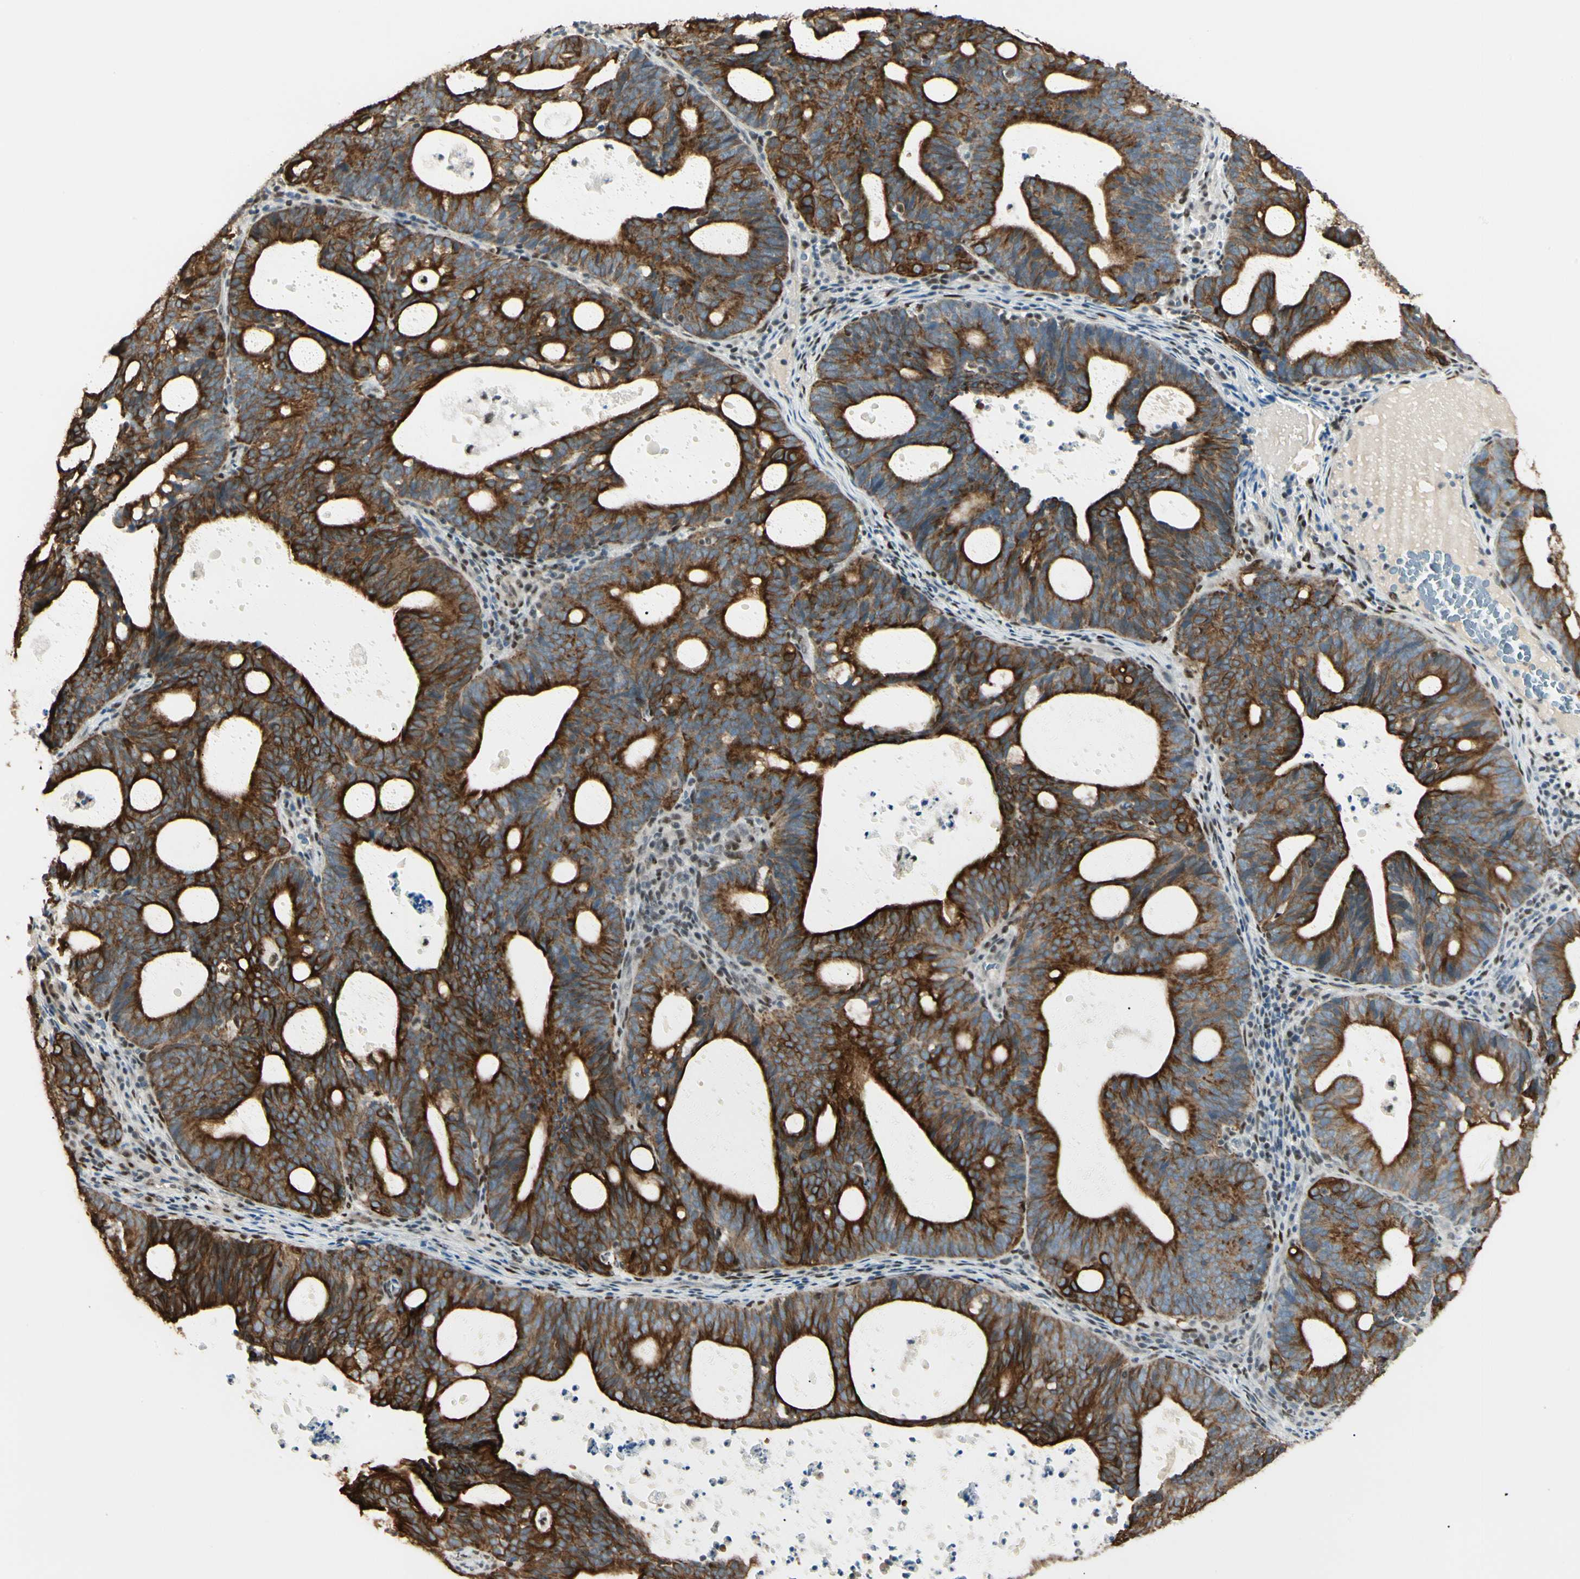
{"staining": {"intensity": "strong", "quantity": ">75%", "location": "cytoplasmic/membranous"}, "tissue": "endometrial cancer", "cell_type": "Tumor cells", "image_type": "cancer", "snomed": [{"axis": "morphology", "description": "Adenocarcinoma, NOS"}, {"axis": "topography", "description": "Uterus"}], "caption": "DAB immunohistochemical staining of endometrial adenocarcinoma displays strong cytoplasmic/membranous protein positivity in about >75% of tumor cells. (DAB IHC, brown staining for protein, blue staining for nuclei).", "gene": "ATXN1", "patient": {"sex": "female", "age": 83}}